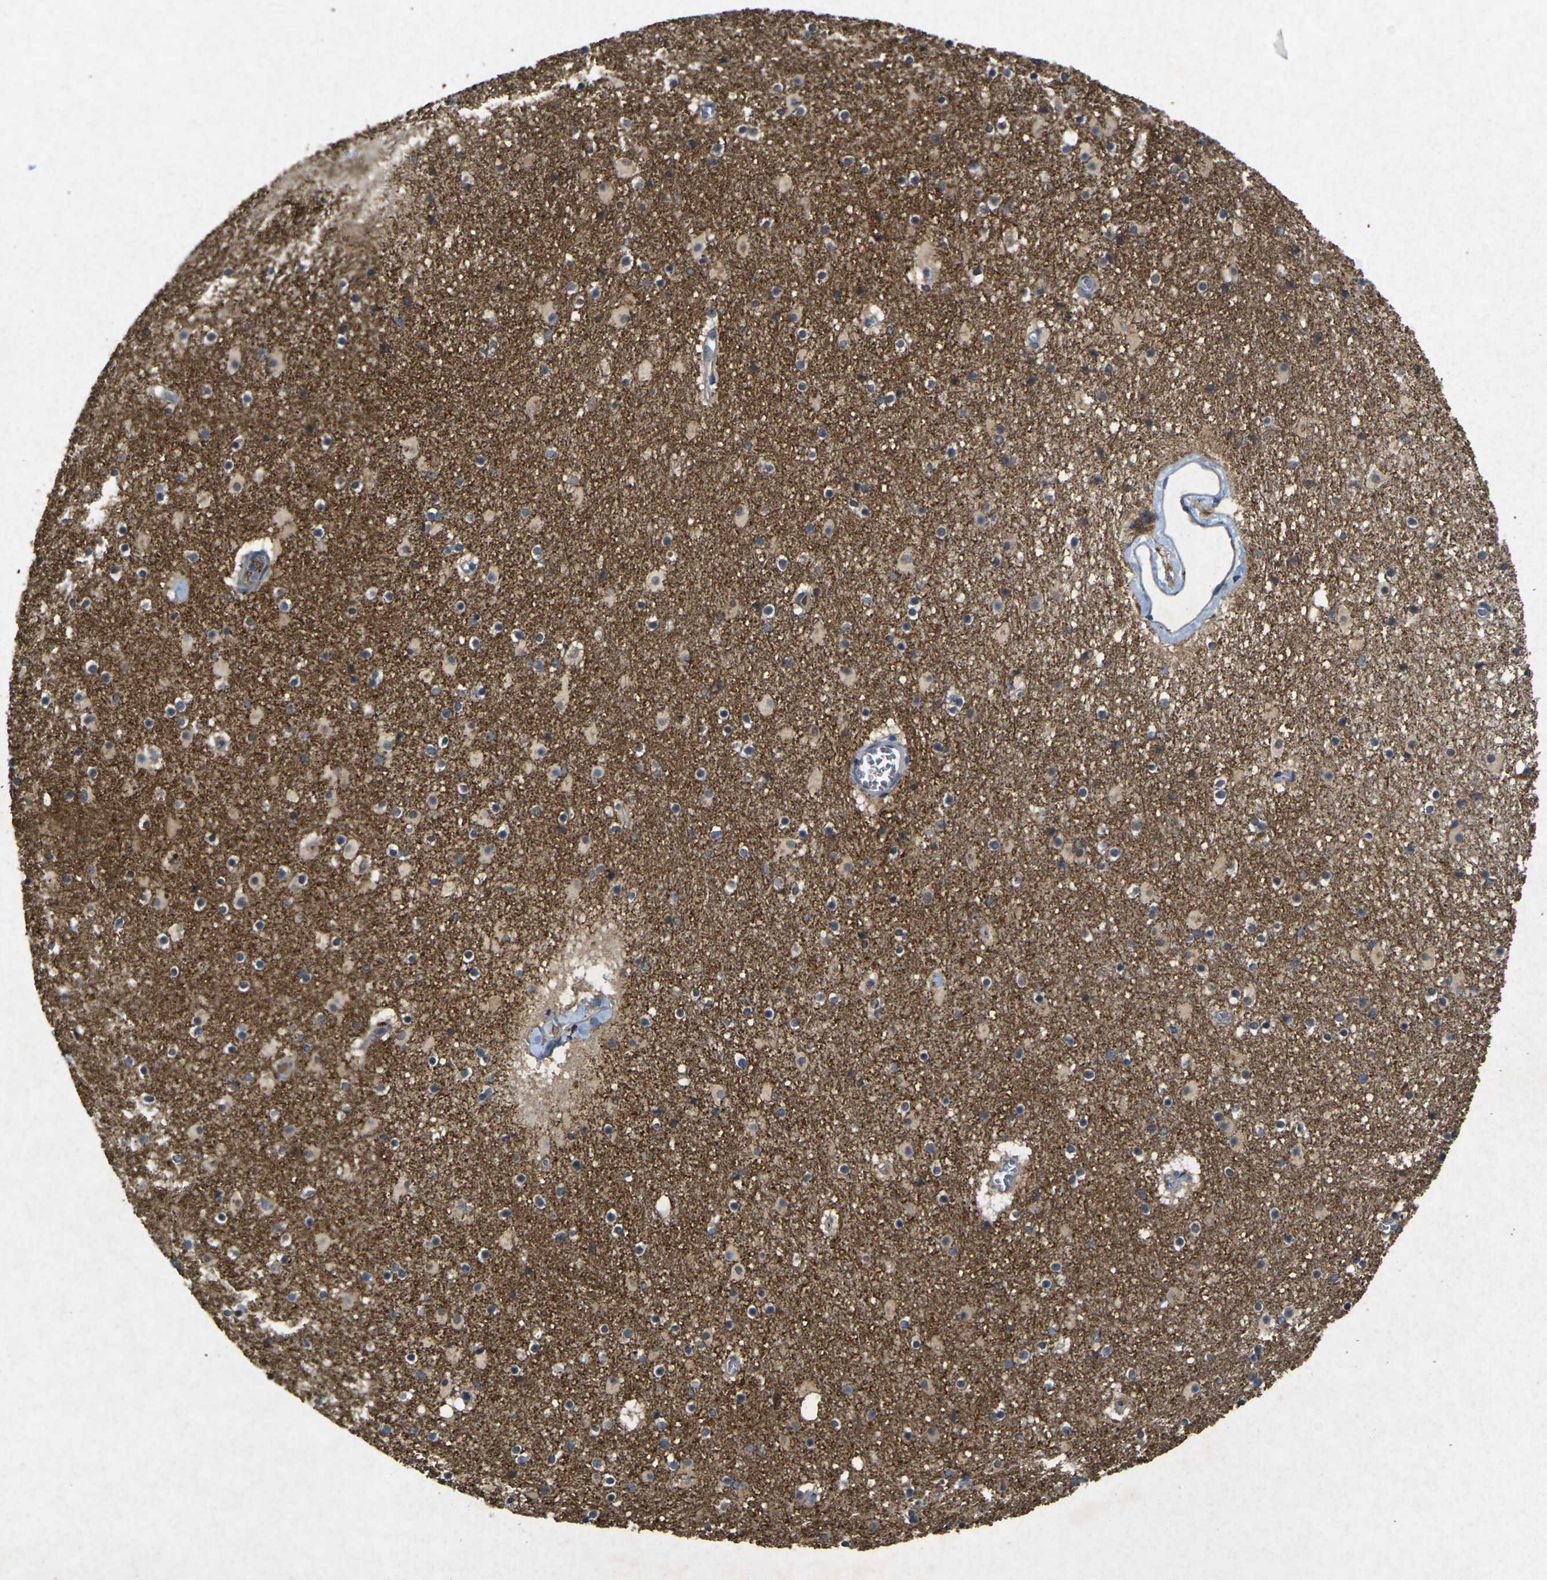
{"staining": {"intensity": "moderate", "quantity": "<25%", "location": "cytoplasmic/membranous"}, "tissue": "caudate", "cell_type": "Glial cells", "image_type": "normal", "snomed": [{"axis": "morphology", "description": "Normal tissue, NOS"}, {"axis": "topography", "description": "Lateral ventricle wall"}], "caption": "Protein expression analysis of unremarkable human caudate reveals moderate cytoplasmic/membranous positivity in about <25% of glial cells.", "gene": "RGMA", "patient": {"sex": "male", "age": 45}}